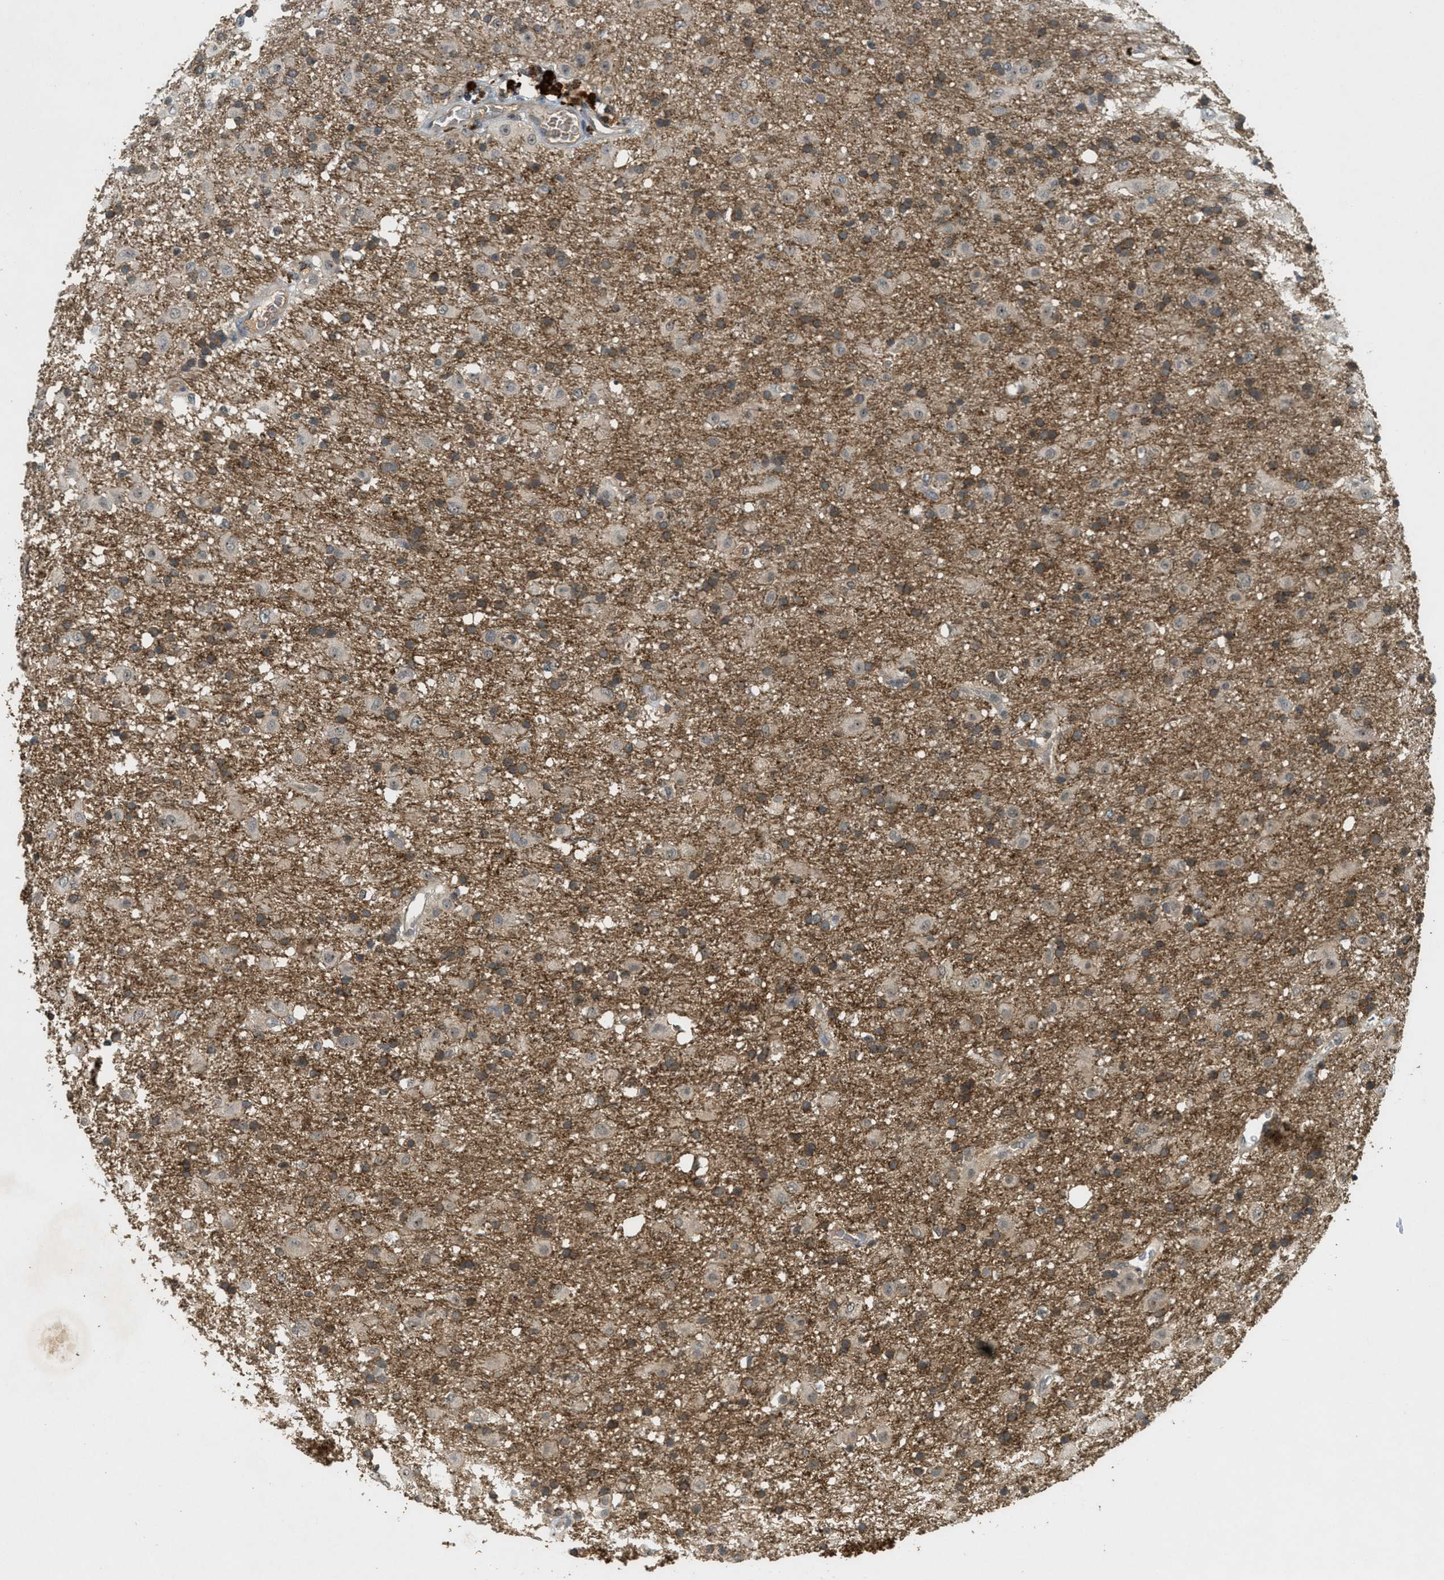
{"staining": {"intensity": "negative", "quantity": "none", "location": "none"}, "tissue": "glioma", "cell_type": "Tumor cells", "image_type": "cancer", "snomed": [{"axis": "morphology", "description": "Glioma, malignant, Low grade"}, {"axis": "topography", "description": "Brain"}], "caption": "Tumor cells show no significant expression in malignant low-grade glioma.", "gene": "STK11", "patient": {"sex": "male", "age": 65}}